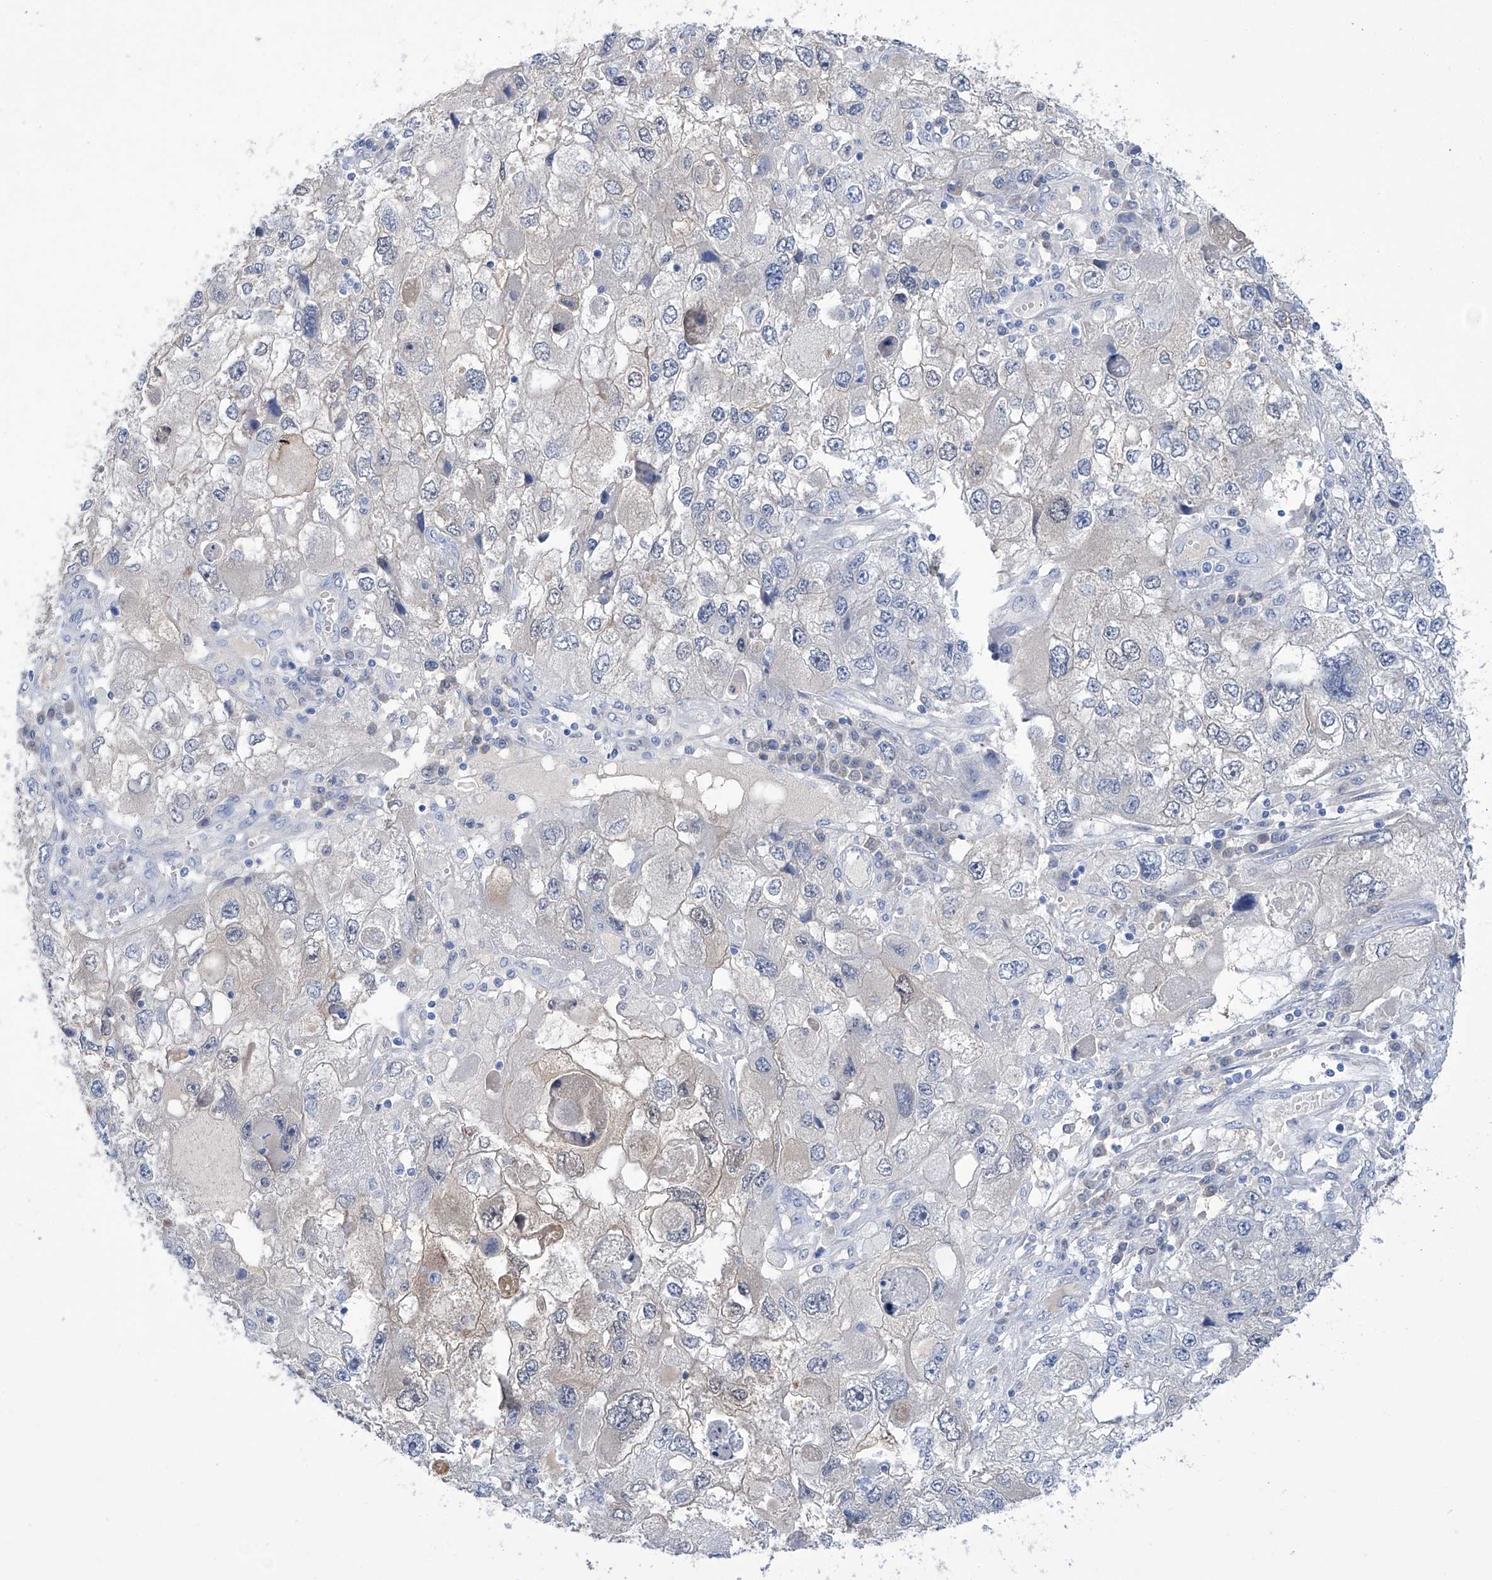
{"staining": {"intensity": "negative", "quantity": "none", "location": "none"}, "tissue": "endometrial cancer", "cell_type": "Tumor cells", "image_type": "cancer", "snomed": [{"axis": "morphology", "description": "Adenocarcinoma, NOS"}, {"axis": "topography", "description": "Endometrium"}], "caption": "A histopathology image of human endometrial cancer is negative for staining in tumor cells. Brightfield microscopy of immunohistochemistry (IHC) stained with DAB (3,3'-diaminobenzidine) (brown) and hematoxylin (blue), captured at high magnification.", "gene": "PGM3", "patient": {"sex": "female", "age": 49}}